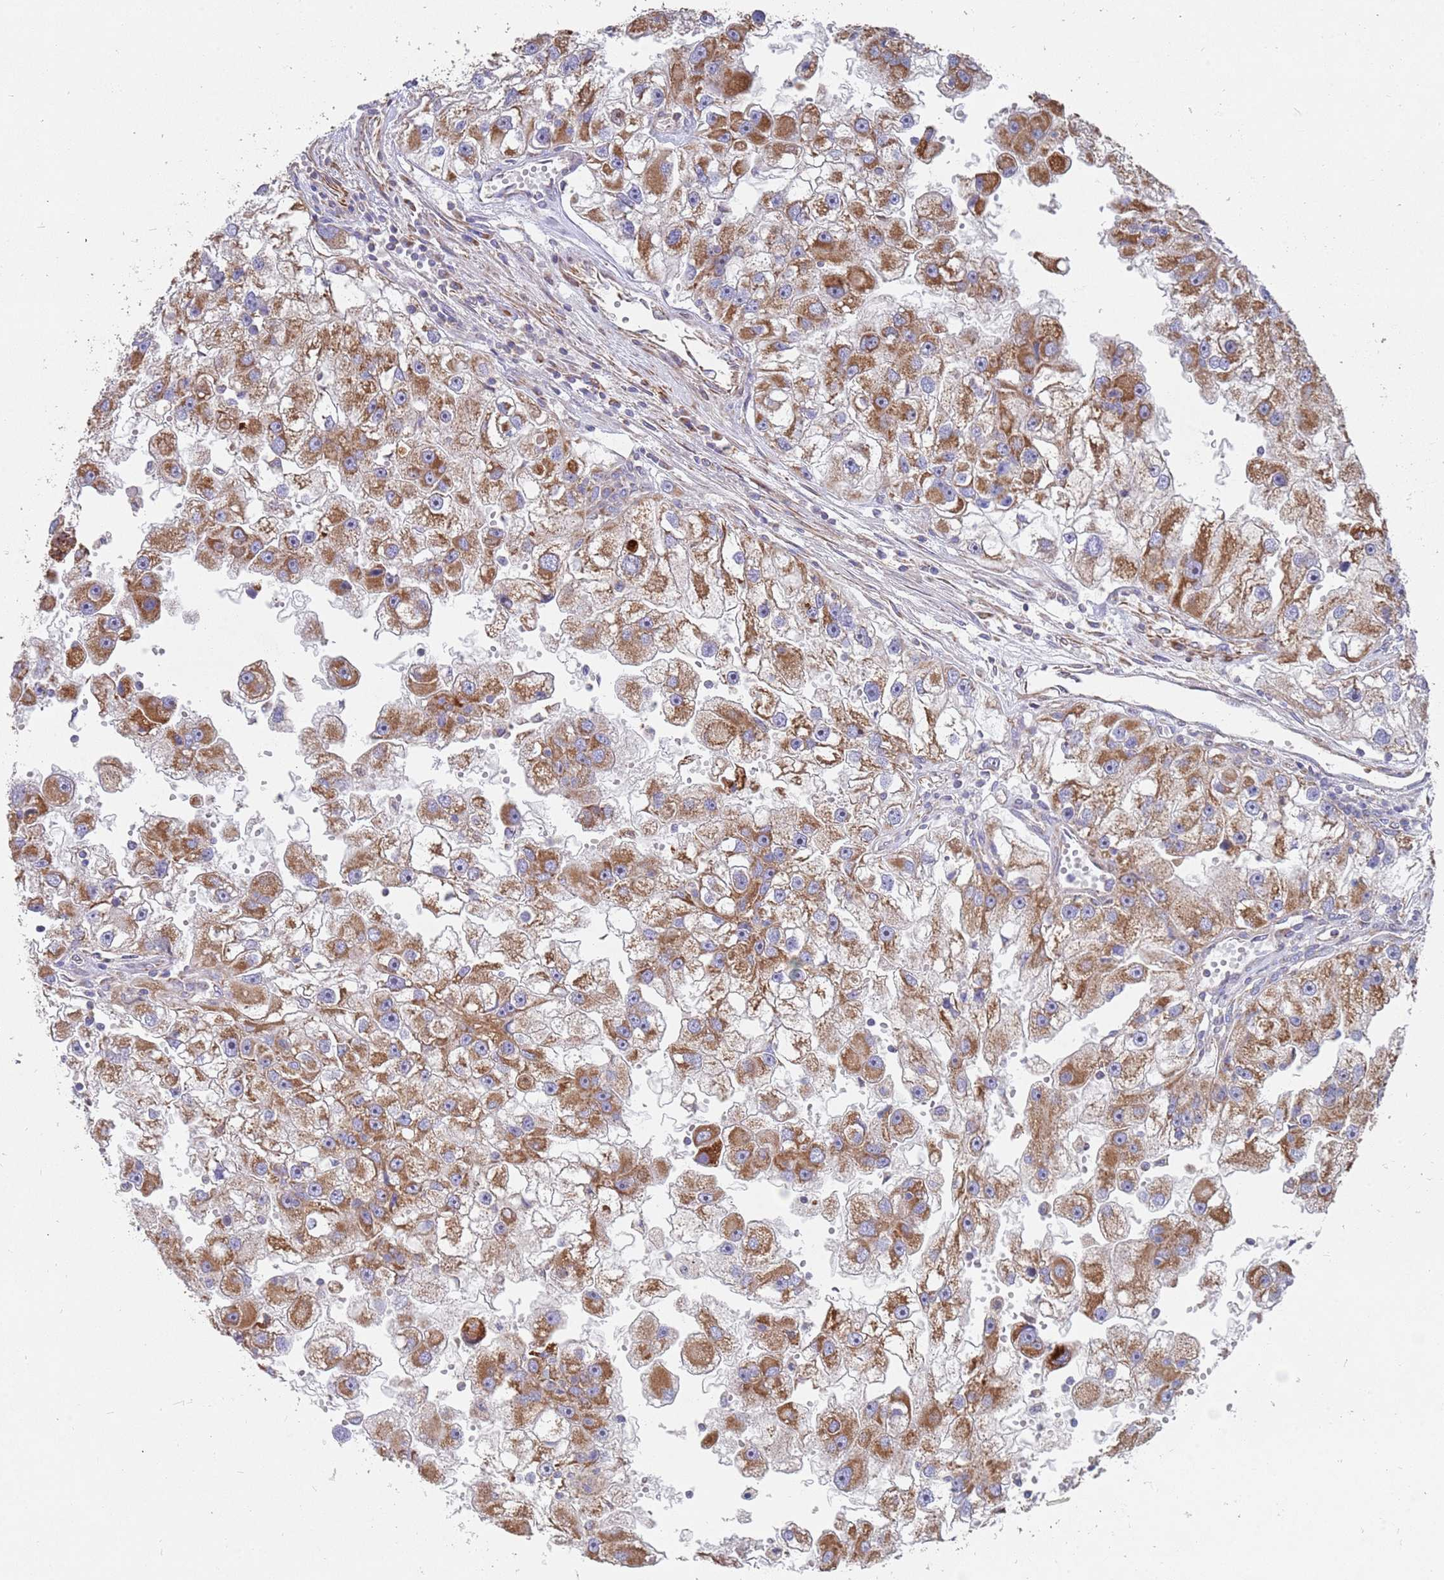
{"staining": {"intensity": "moderate", "quantity": ">75%", "location": "cytoplasmic/membranous"}, "tissue": "renal cancer", "cell_type": "Tumor cells", "image_type": "cancer", "snomed": [{"axis": "morphology", "description": "Adenocarcinoma, NOS"}, {"axis": "topography", "description": "Kidney"}], "caption": "High-power microscopy captured an immunohistochemistry image of renal cancer, revealing moderate cytoplasmic/membranous staining in approximately >75% of tumor cells.", "gene": "WDFY3", "patient": {"sex": "male", "age": 63}}